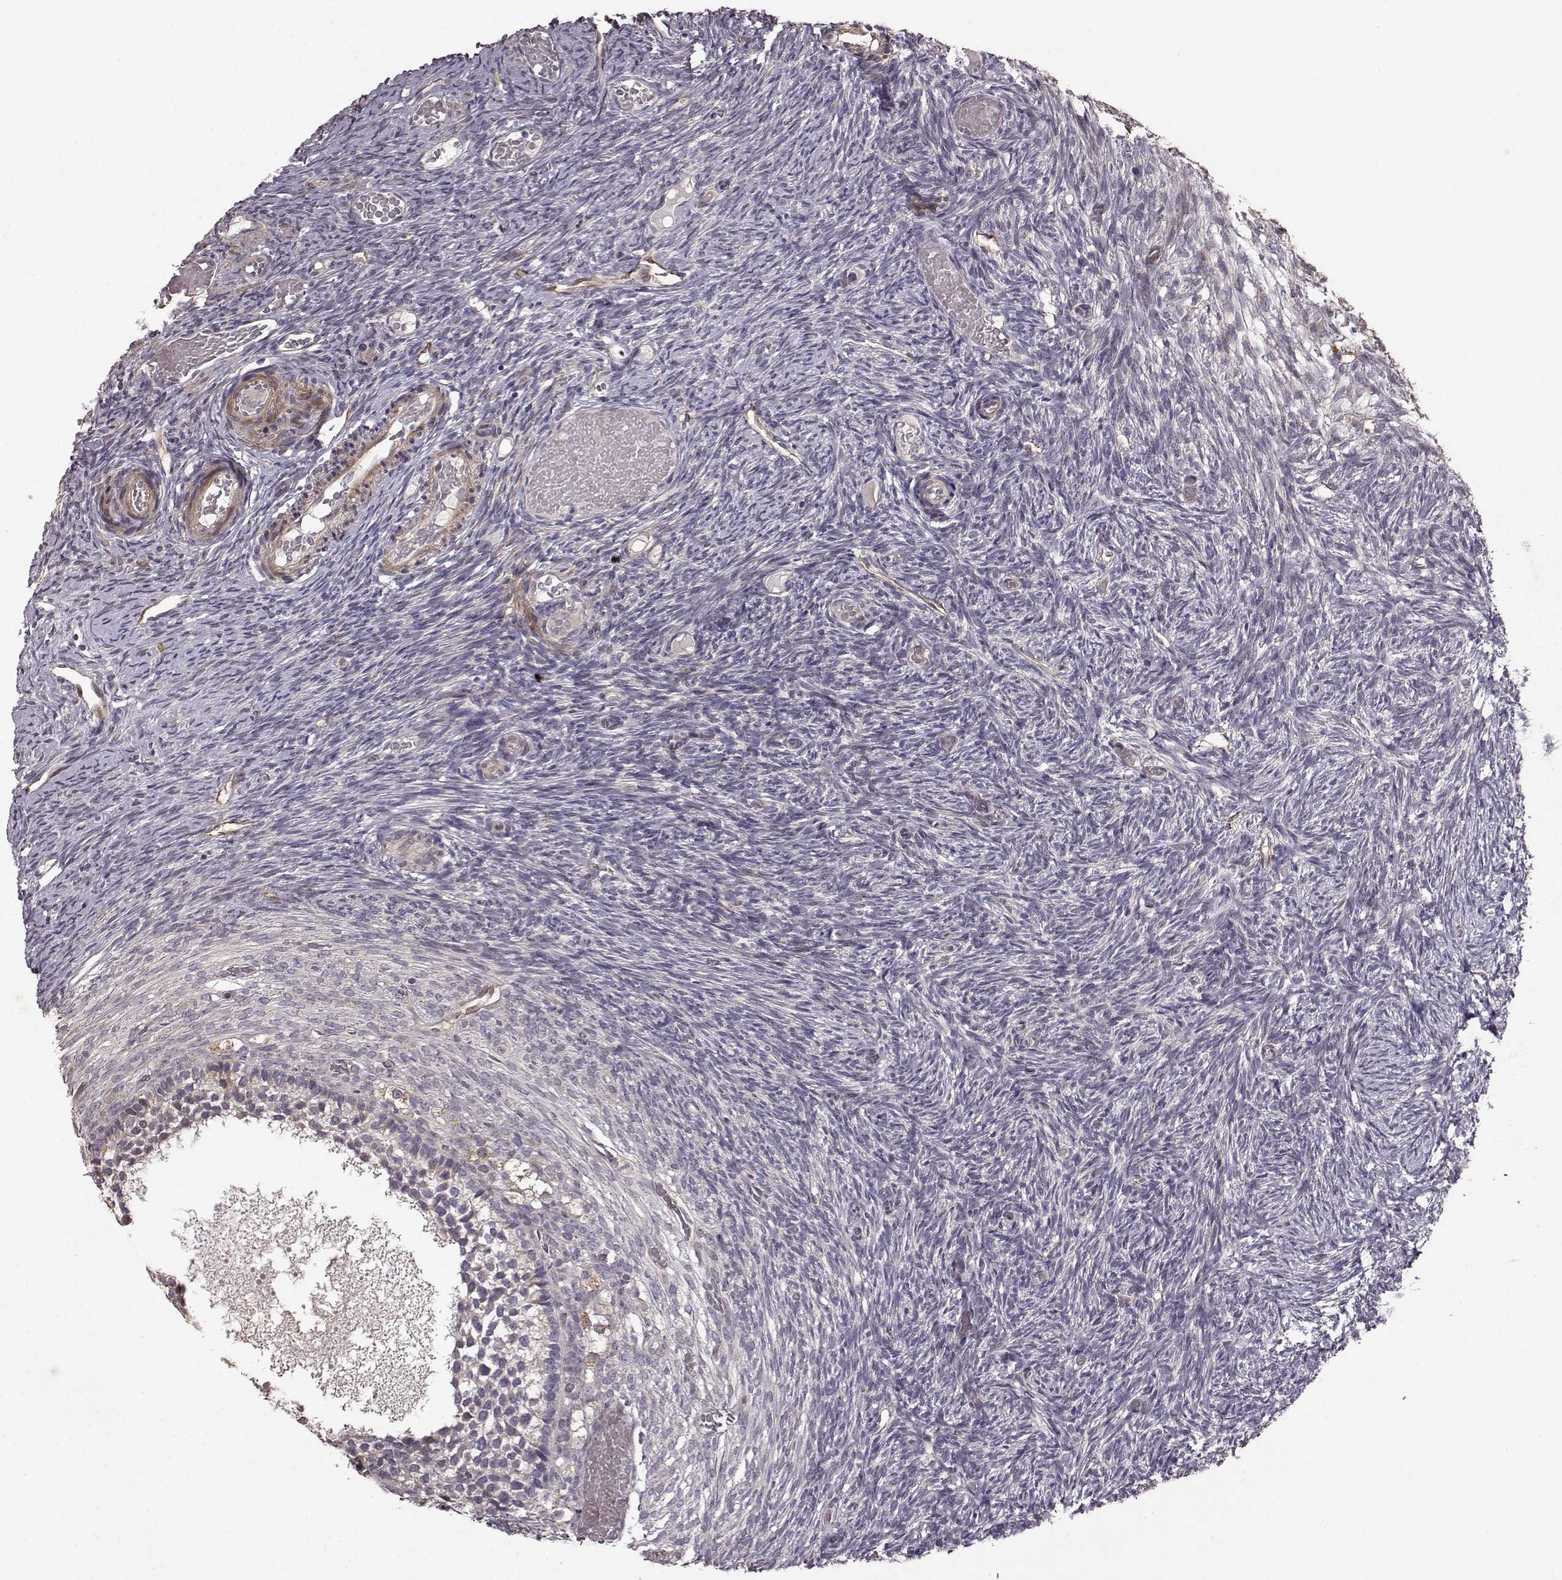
{"staining": {"intensity": "negative", "quantity": "none", "location": "none"}, "tissue": "ovary", "cell_type": "Follicle cells", "image_type": "normal", "snomed": [{"axis": "morphology", "description": "Normal tissue, NOS"}, {"axis": "topography", "description": "Ovary"}], "caption": "Follicle cells show no significant expression in benign ovary.", "gene": "BACH2", "patient": {"sex": "female", "age": 39}}